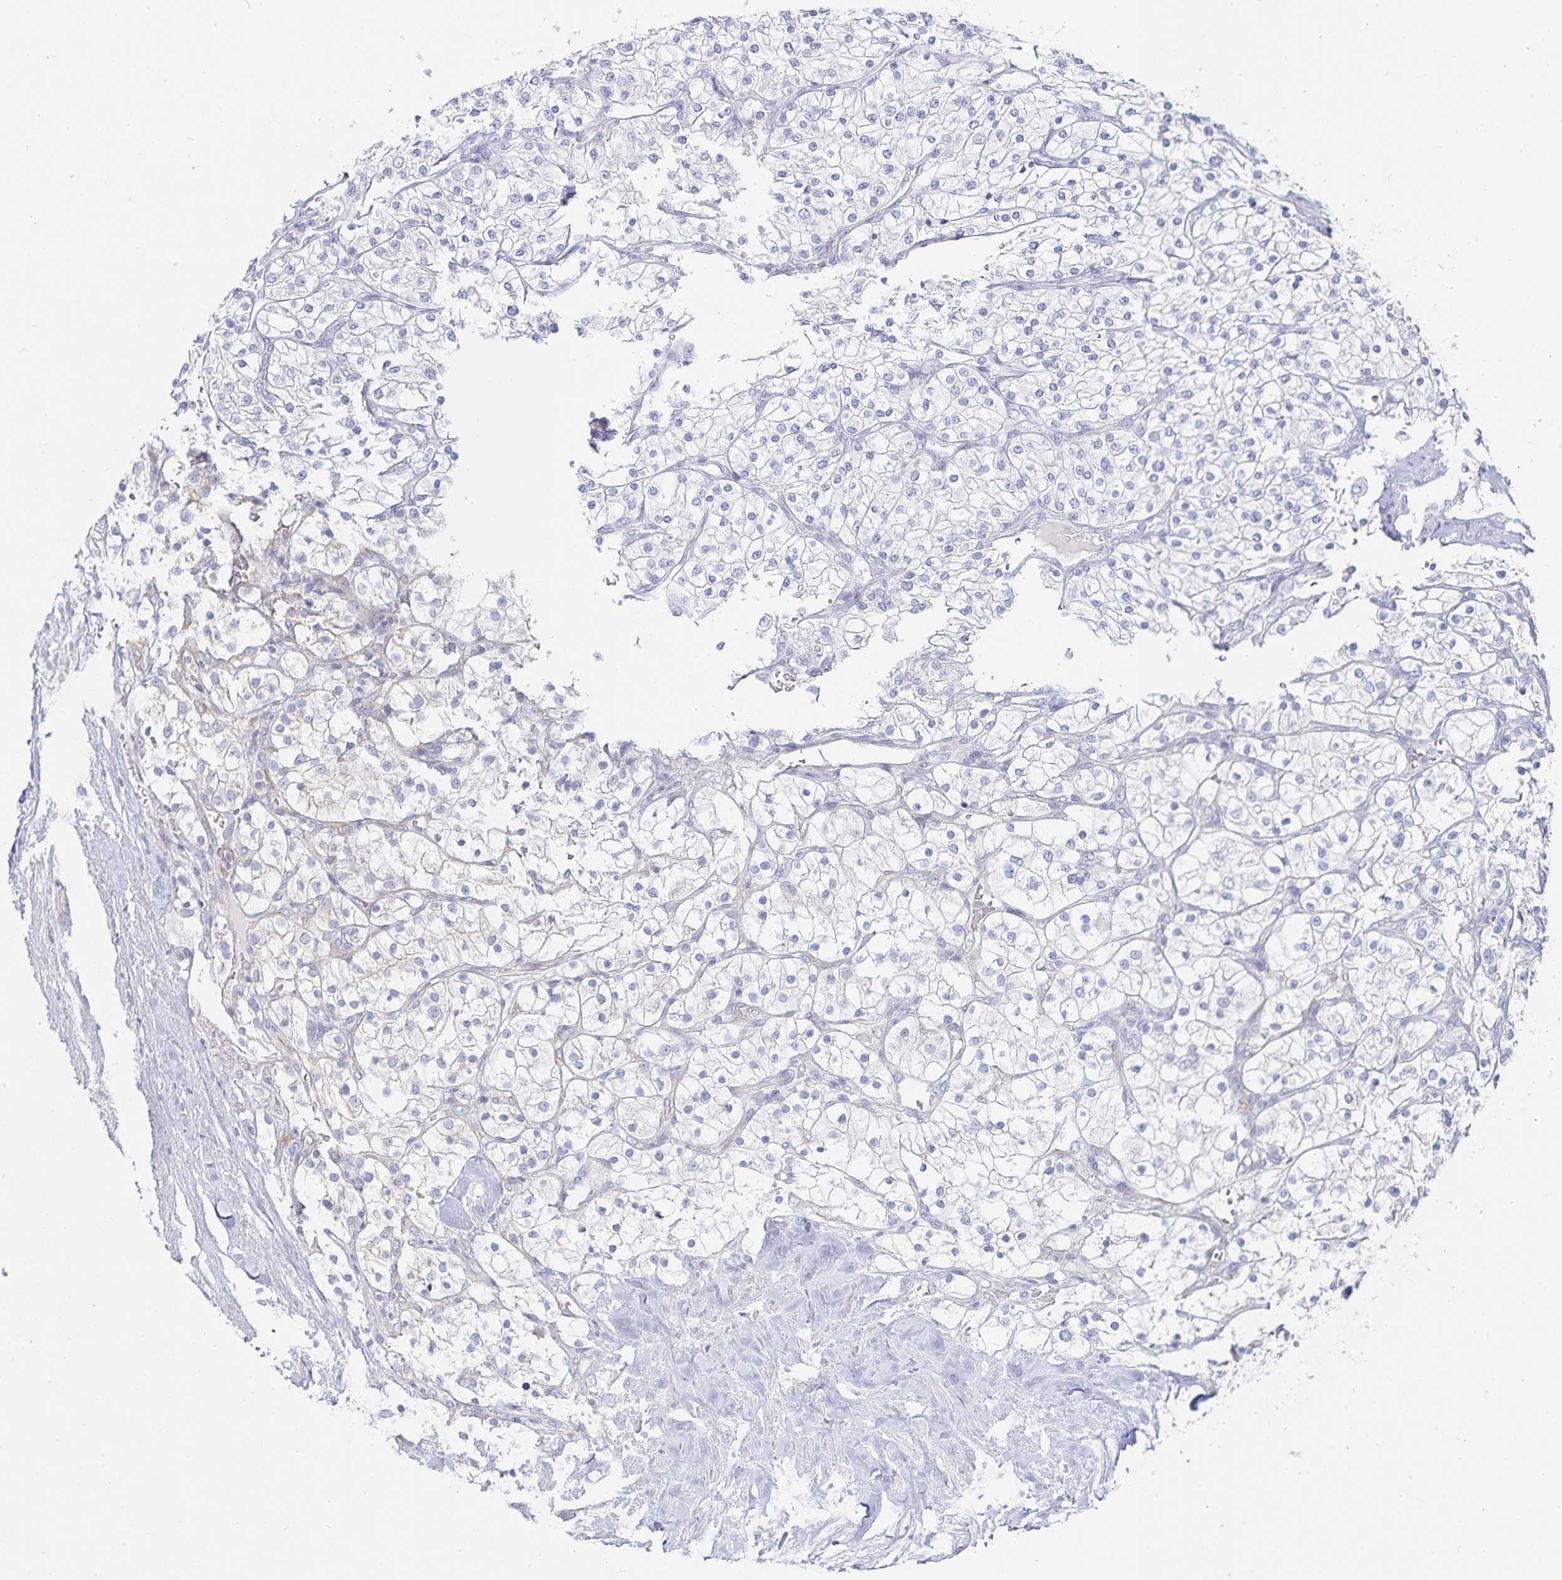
{"staining": {"intensity": "negative", "quantity": "none", "location": "none"}, "tissue": "renal cancer", "cell_type": "Tumor cells", "image_type": "cancer", "snomed": [{"axis": "morphology", "description": "Adenocarcinoma, NOS"}, {"axis": "topography", "description": "Kidney"}], "caption": "This is a micrograph of IHC staining of renal cancer, which shows no staining in tumor cells.", "gene": "SFTPA1", "patient": {"sex": "male", "age": 80}}